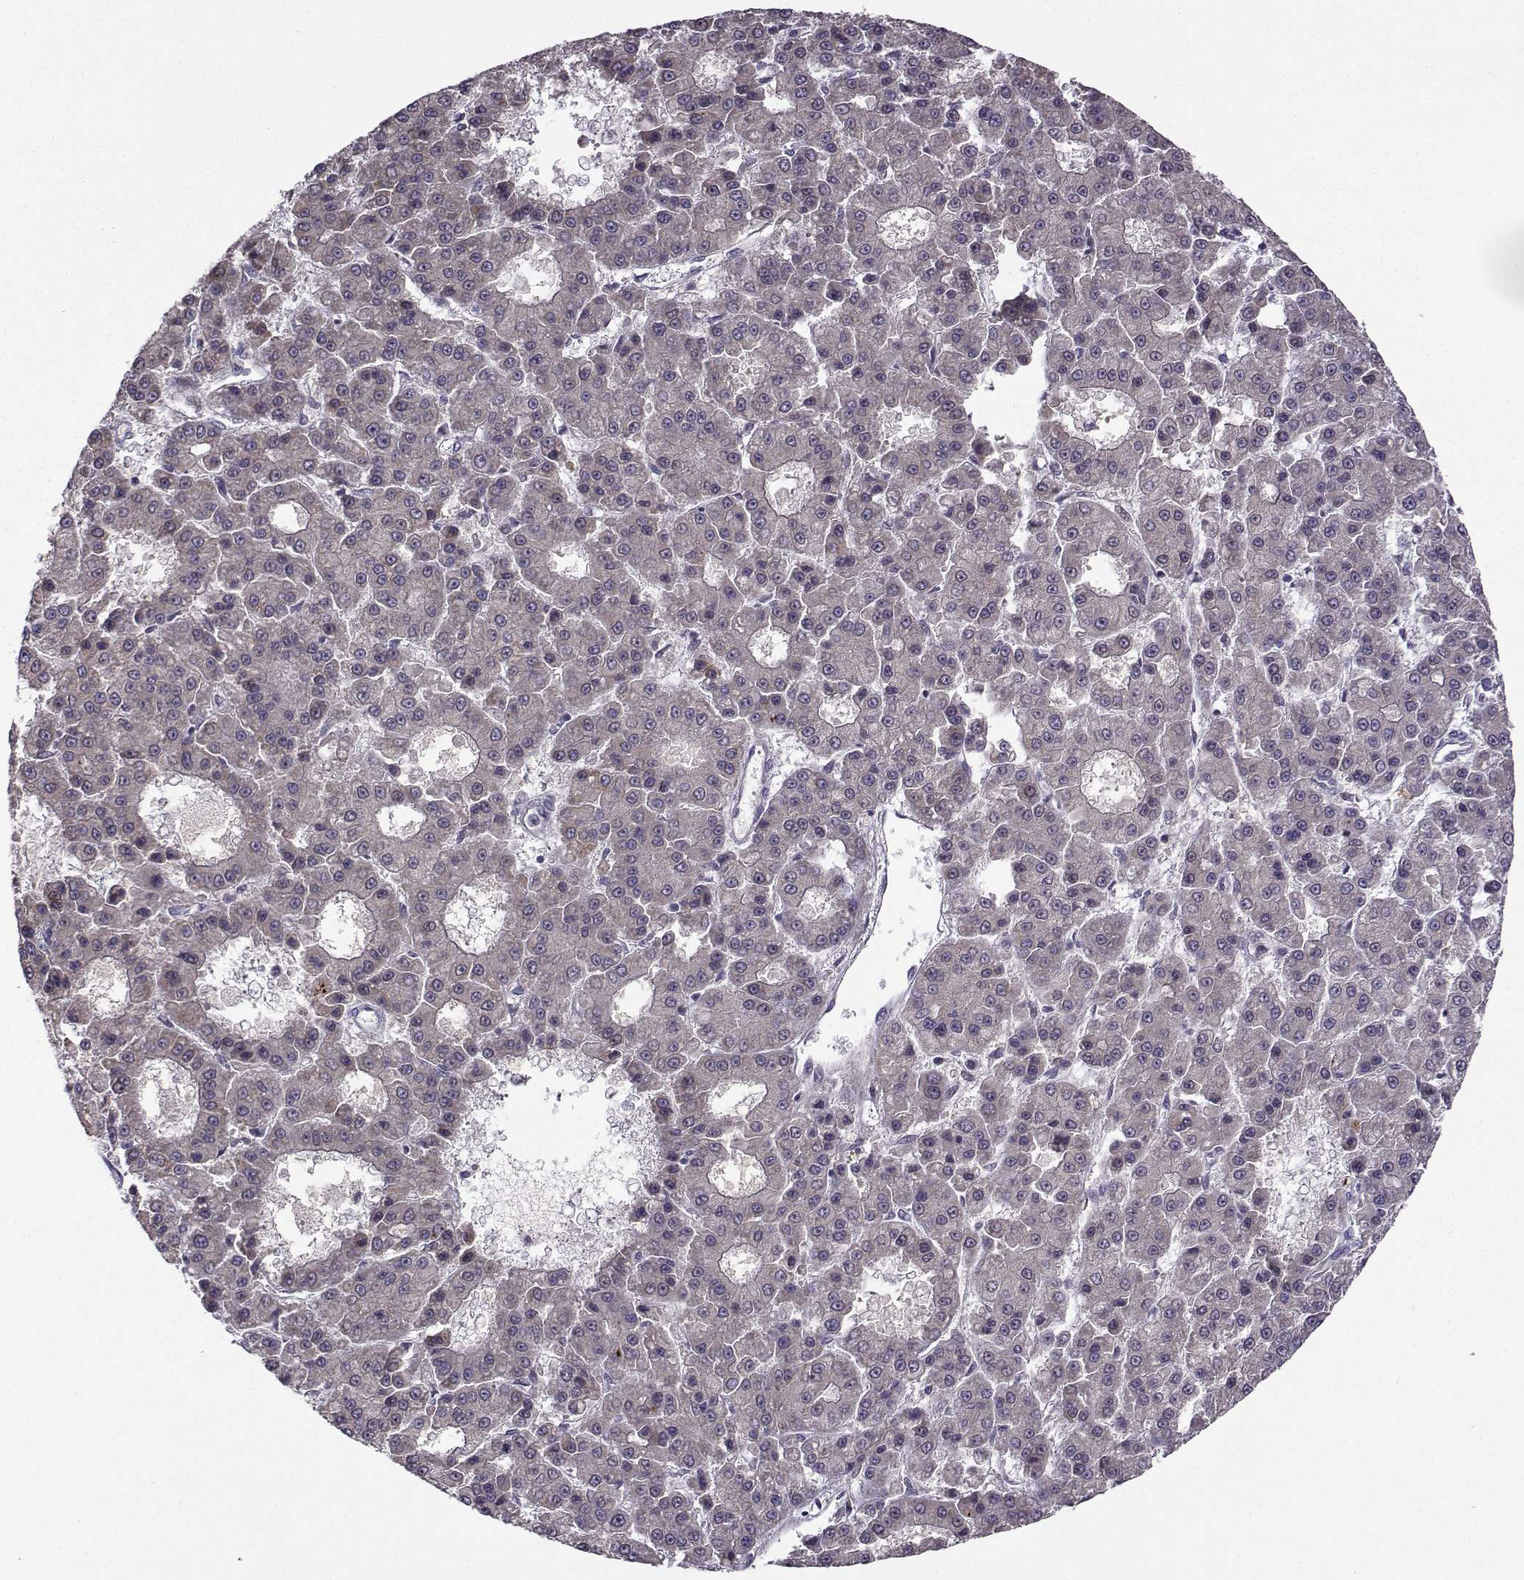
{"staining": {"intensity": "weak", "quantity": "<25%", "location": "cytoplasmic/membranous"}, "tissue": "liver cancer", "cell_type": "Tumor cells", "image_type": "cancer", "snomed": [{"axis": "morphology", "description": "Carcinoma, Hepatocellular, NOS"}, {"axis": "topography", "description": "Liver"}], "caption": "A histopathology image of liver hepatocellular carcinoma stained for a protein demonstrates no brown staining in tumor cells.", "gene": "NECAB3", "patient": {"sex": "male", "age": 70}}